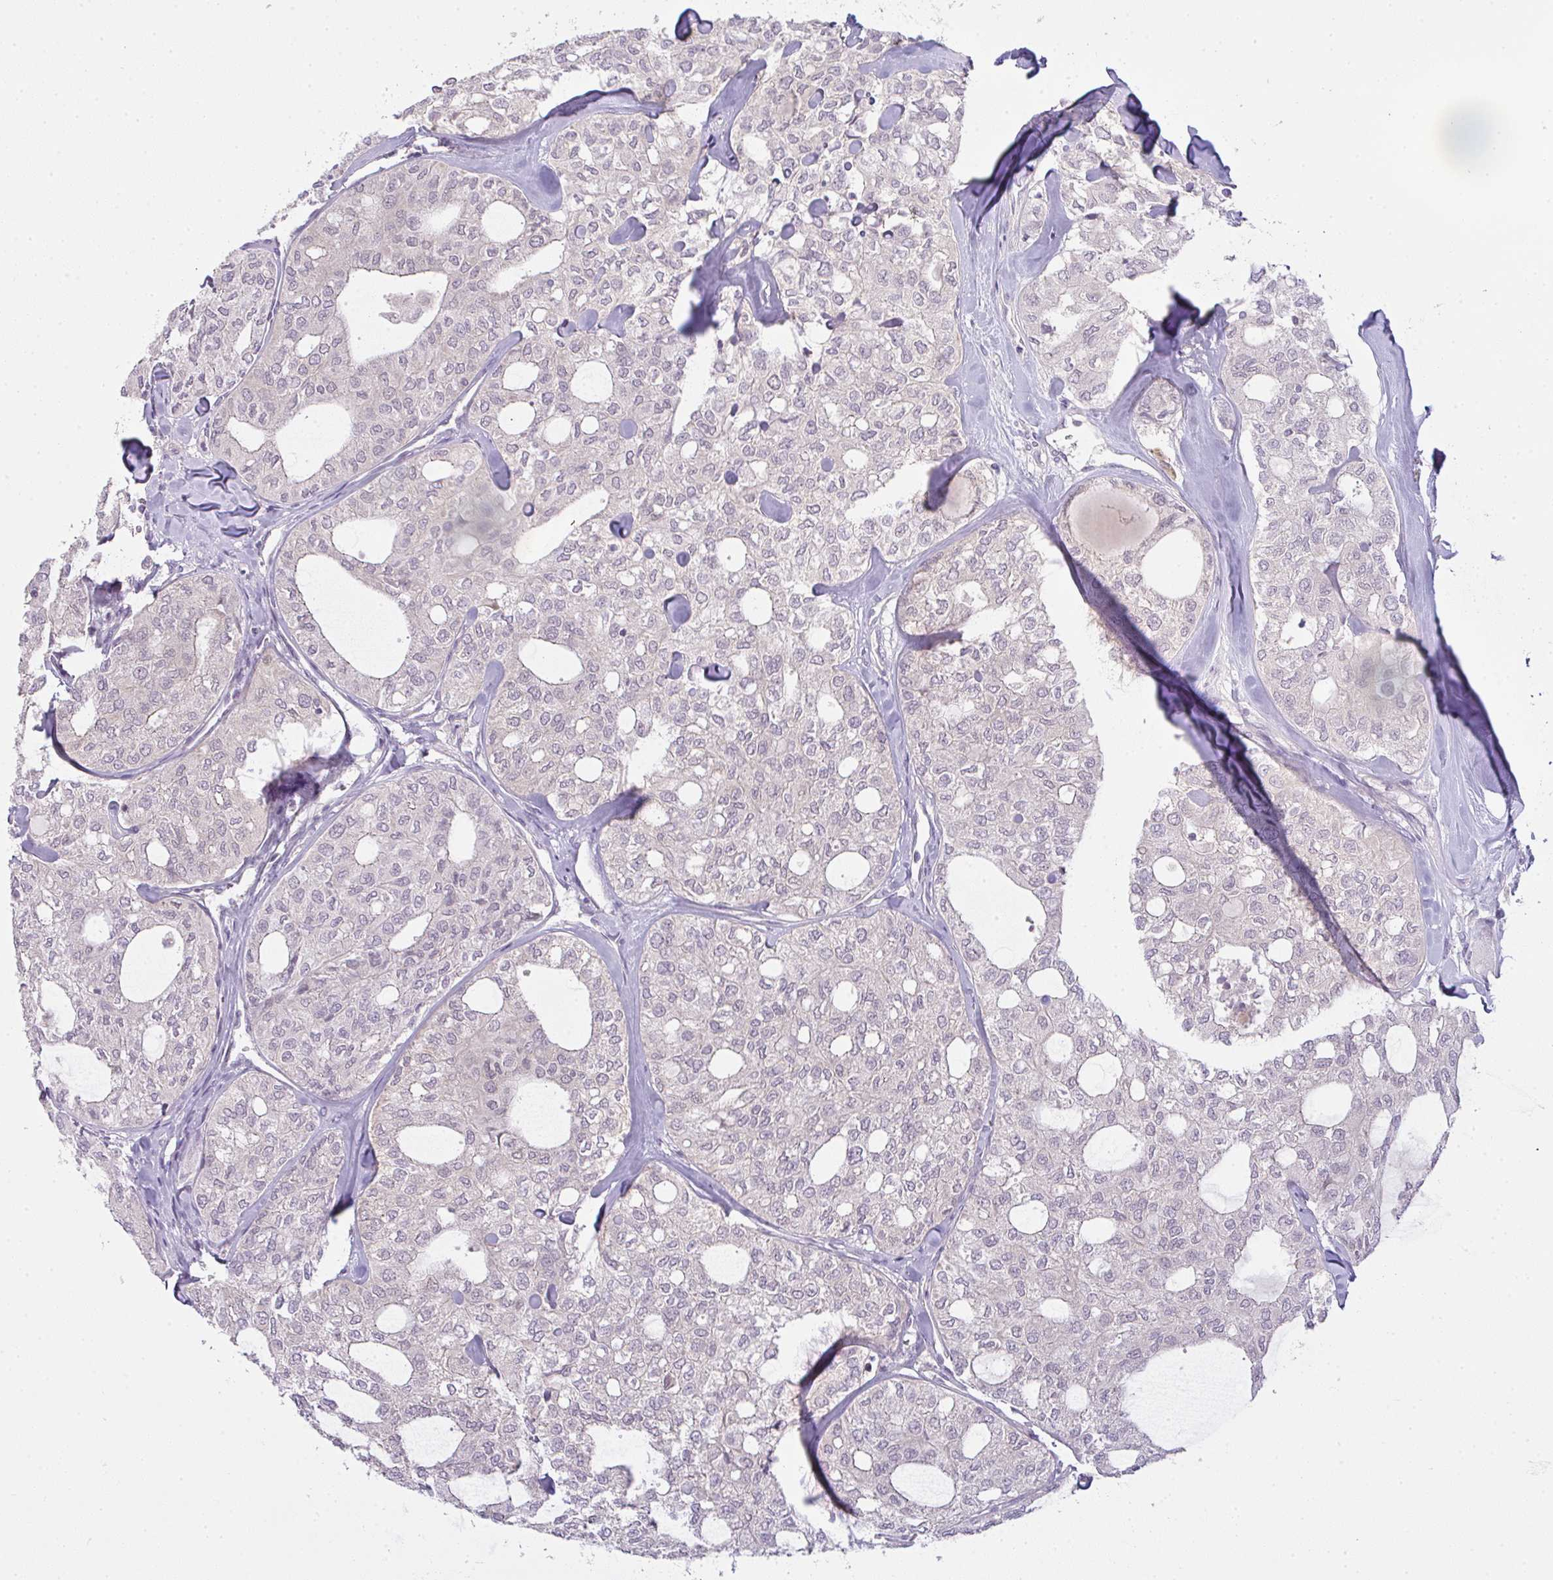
{"staining": {"intensity": "negative", "quantity": "none", "location": "none"}, "tissue": "thyroid cancer", "cell_type": "Tumor cells", "image_type": "cancer", "snomed": [{"axis": "morphology", "description": "Follicular adenoma carcinoma, NOS"}, {"axis": "topography", "description": "Thyroid gland"}], "caption": "A high-resolution photomicrograph shows immunohistochemistry (IHC) staining of thyroid follicular adenoma carcinoma, which demonstrates no significant staining in tumor cells.", "gene": "CSE1L", "patient": {"sex": "male", "age": 75}}